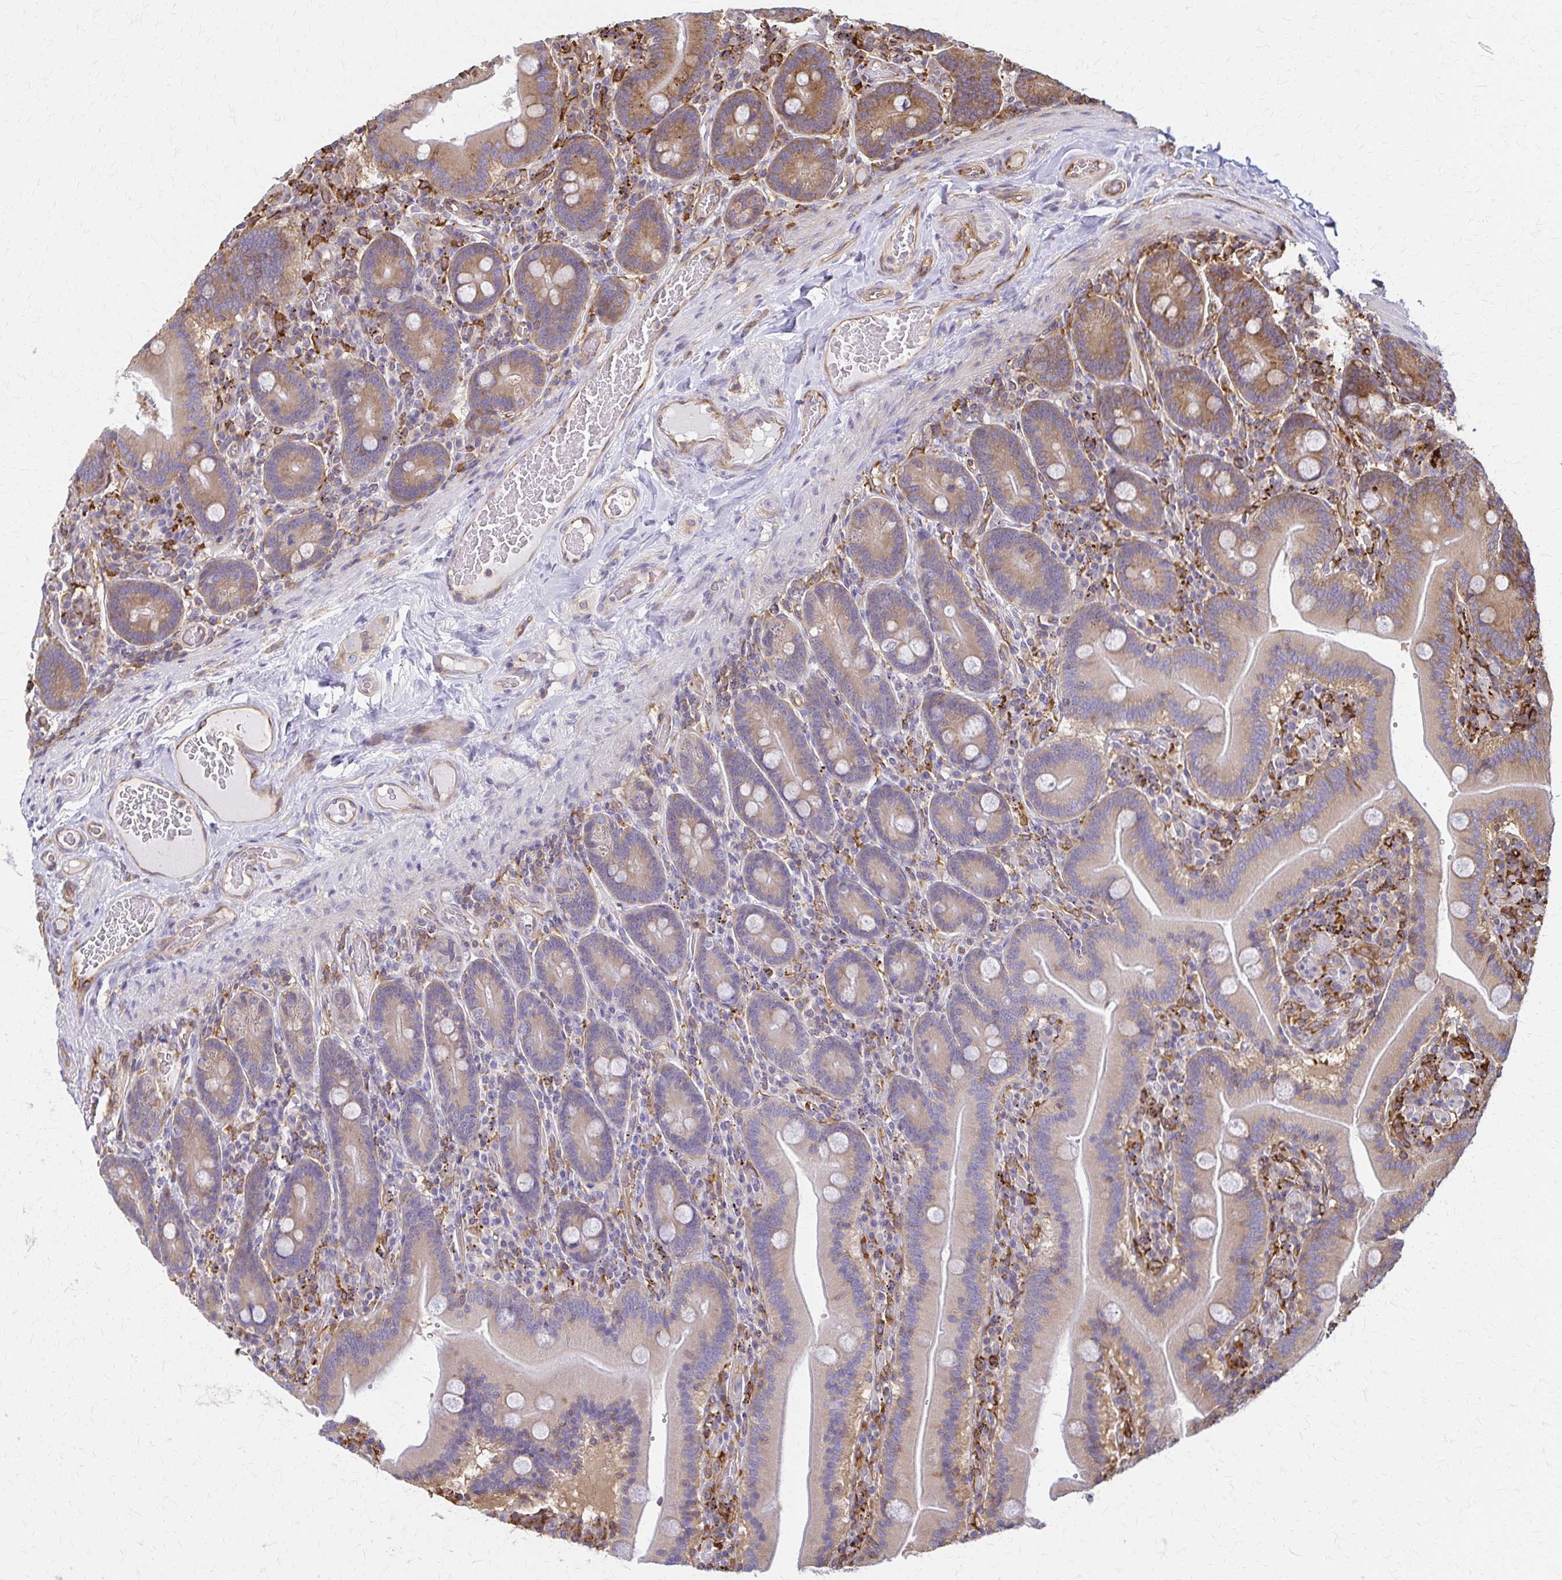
{"staining": {"intensity": "moderate", "quantity": "25%-75%", "location": "cytoplasmic/membranous"}, "tissue": "duodenum", "cell_type": "Glandular cells", "image_type": "normal", "snomed": [{"axis": "morphology", "description": "Normal tissue, NOS"}, {"axis": "topography", "description": "Duodenum"}], "caption": "Immunohistochemical staining of normal duodenum shows moderate cytoplasmic/membranous protein positivity in about 25%-75% of glandular cells.", "gene": "WASF2", "patient": {"sex": "female", "age": 62}}